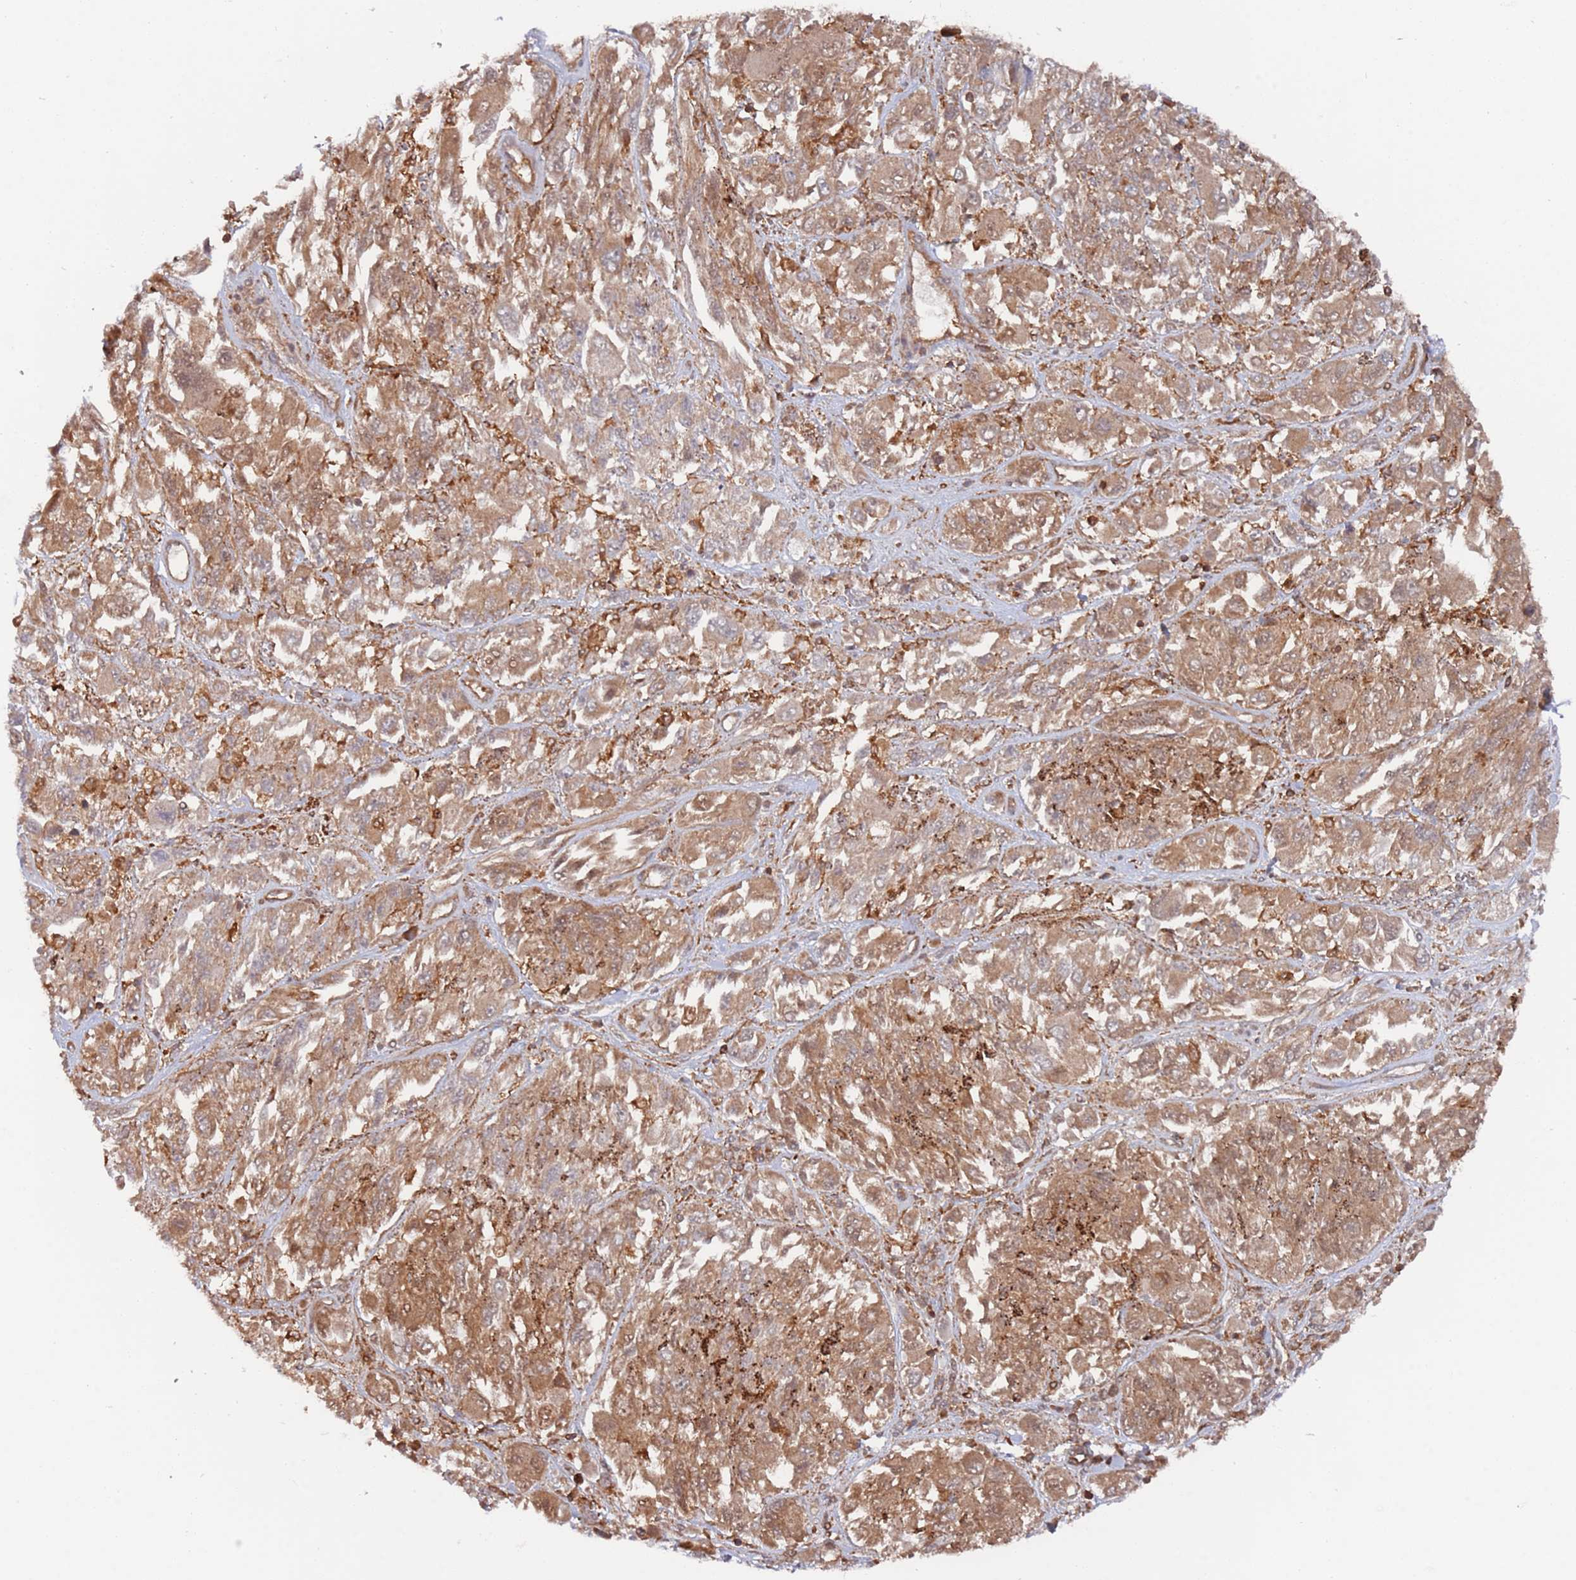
{"staining": {"intensity": "moderate", "quantity": ">75%", "location": "cytoplasmic/membranous"}, "tissue": "melanoma", "cell_type": "Tumor cells", "image_type": "cancer", "snomed": [{"axis": "morphology", "description": "Malignant melanoma, NOS"}, {"axis": "topography", "description": "Skin"}], "caption": "Immunohistochemical staining of human melanoma displays moderate cytoplasmic/membranous protein staining in about >75% of tumor cells.", "gene": "DDX60", "patient": {"sex": "female", "age": 91}}